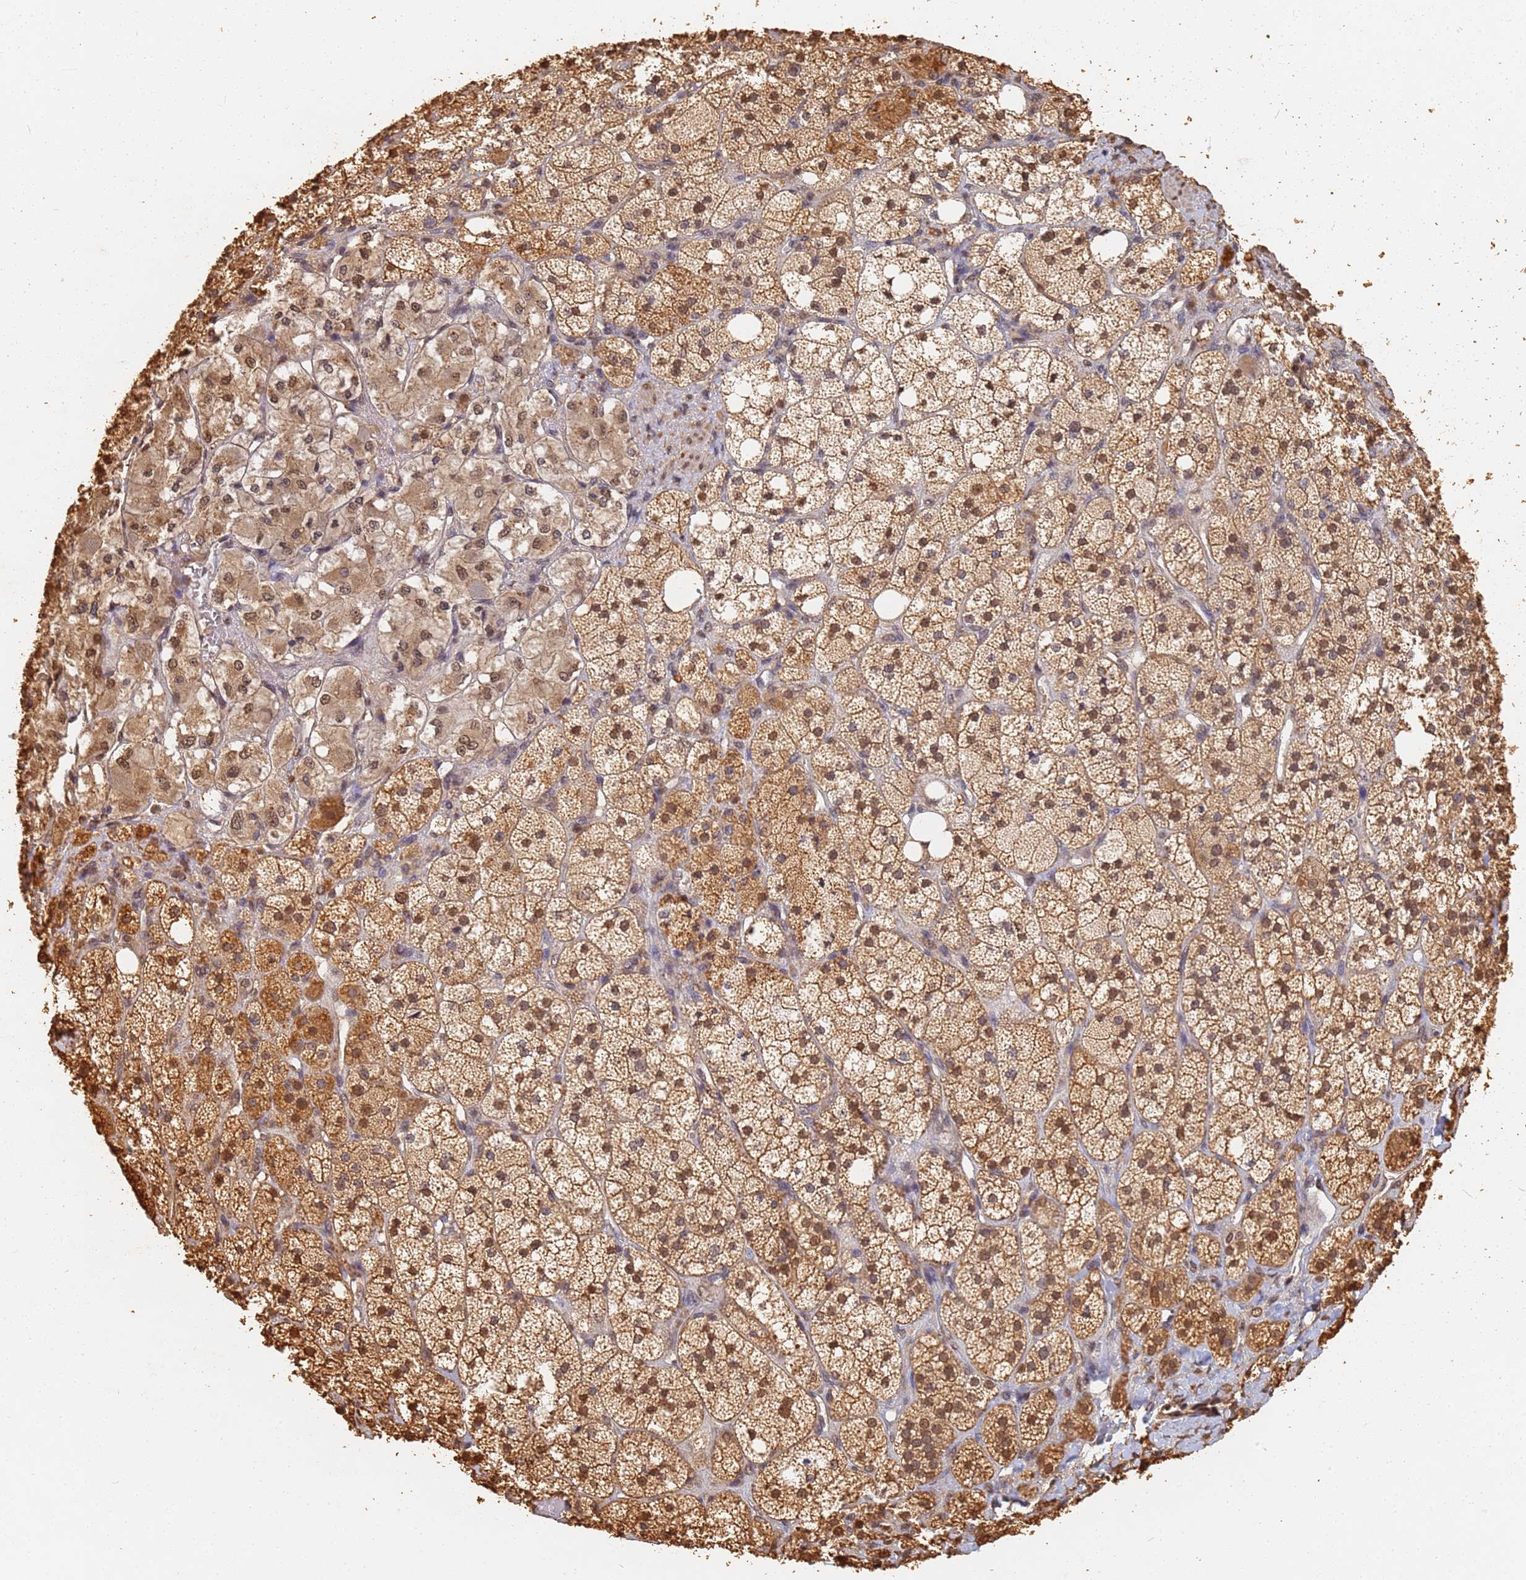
{"staining": {"intensity": "moderate", "quantity": ">75%", "location": "cytoplasmic/membranous,nuclear"}, "tissue": "adrenal gland", "cell_type": "Glandular cells", "image_type": "normal", "snomed": [{"axis": "morphology", "description": "Normal tissue, NOS"}, {"axis": "topography", "description": "Adrenal gland"}], "caption": "Immunohistochemistry (DAB (3,3'-diaminobenzidine)) staining of benign human adrenal gland exhibits moderate cytoplasmic/membranous,nuclear protein expression in about >75% of glandular cells.", "gene": "JAK2", "patient": {"sex": "male", "age": 61}}